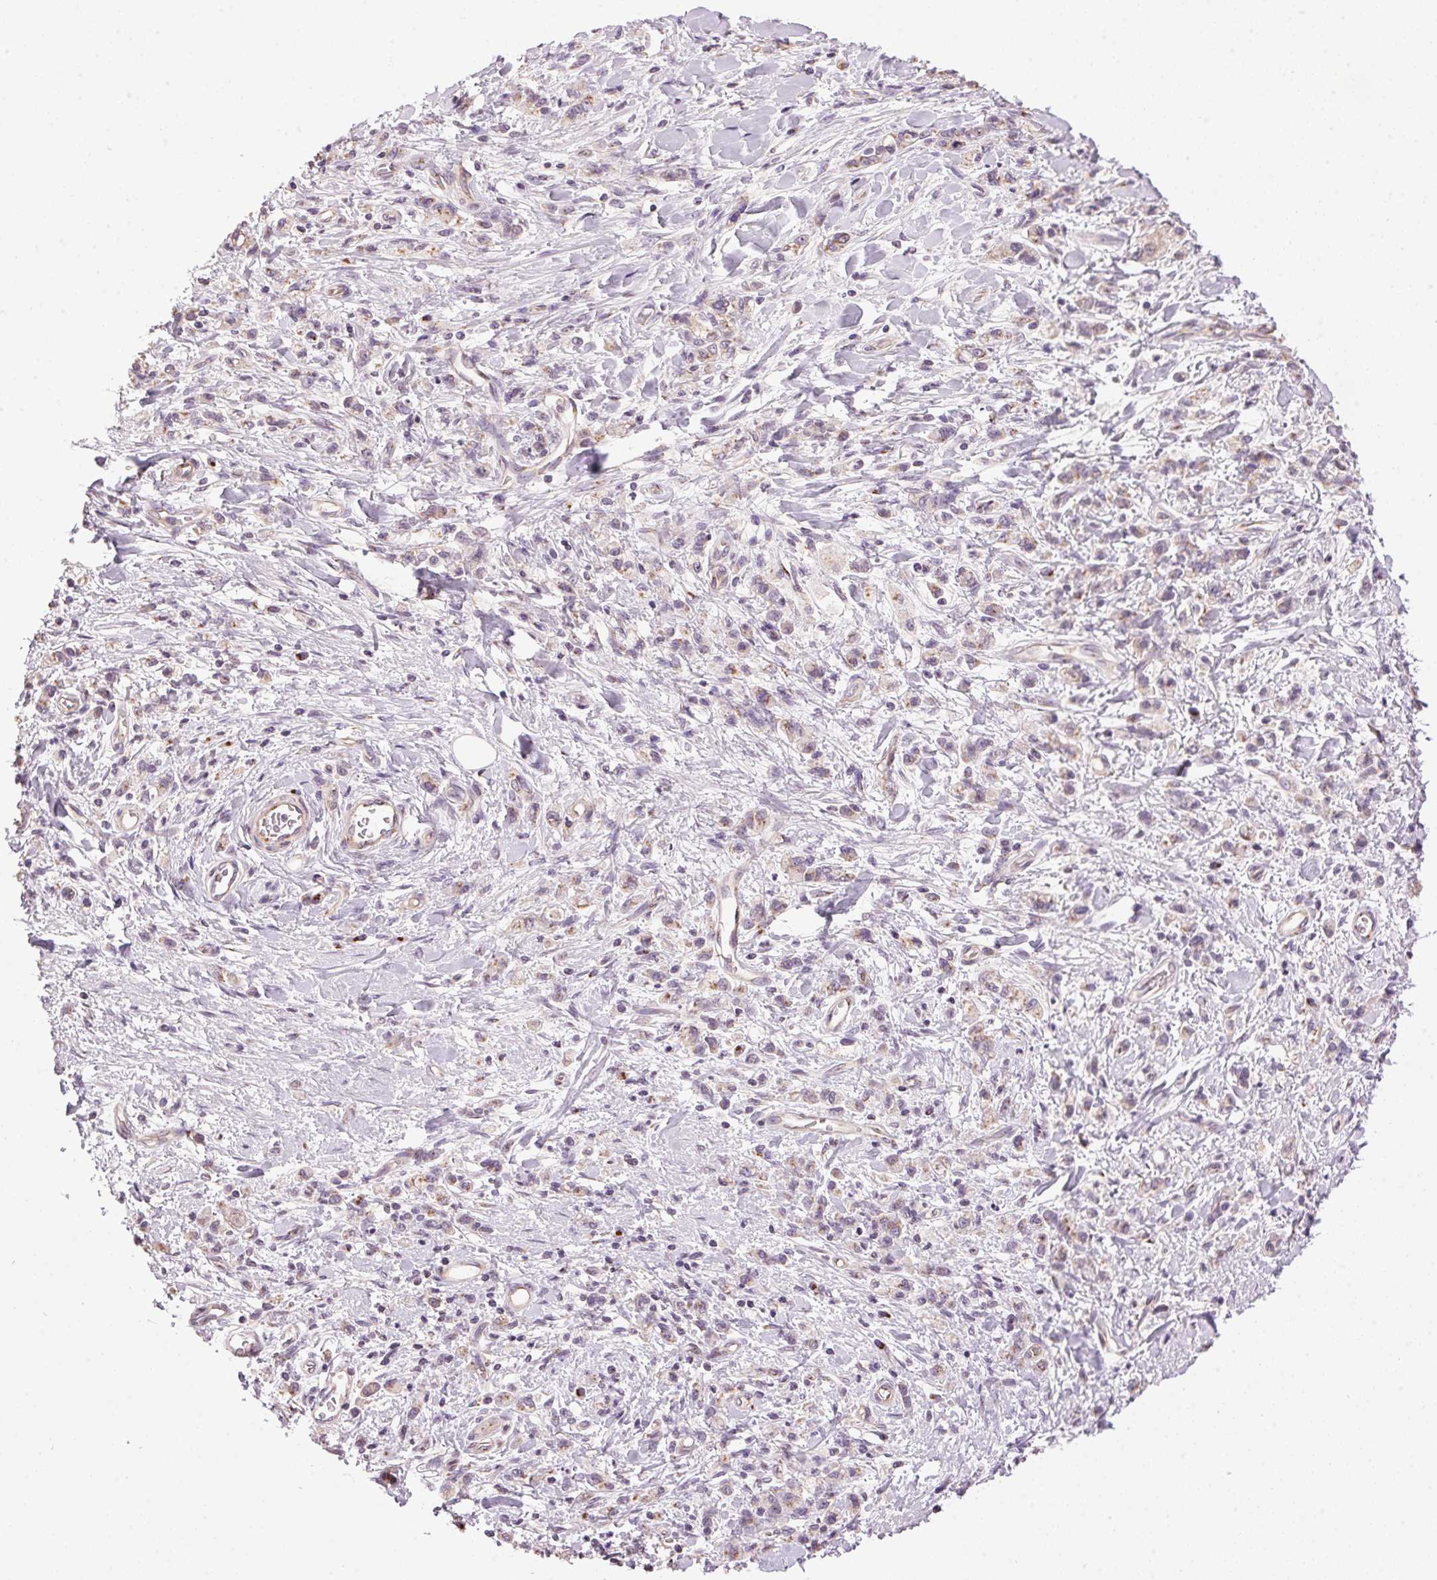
{"staining": {"intensity": "weak", "quantity": "25%-75%", "location": "cytoplasmic/membranous"}, "tissue": "stomach cancer", "cell_type": "Tumor cells", "image_type": "cancer", "snomed": [{"axis": "morphology", "description": "Adenocarcinoma, NOS"}, {"axis": "topography", "description": "Stomach"}], "caption": "This image shows immunohistochemistry (IHC) staining of adenocarcinoma (stomach), with low weak cytoplasmic/membranous positivity in about 25%-75% of tumor cells.", "gene": "GOLPH3", "patient": {"sex": "male", "age": 77}}